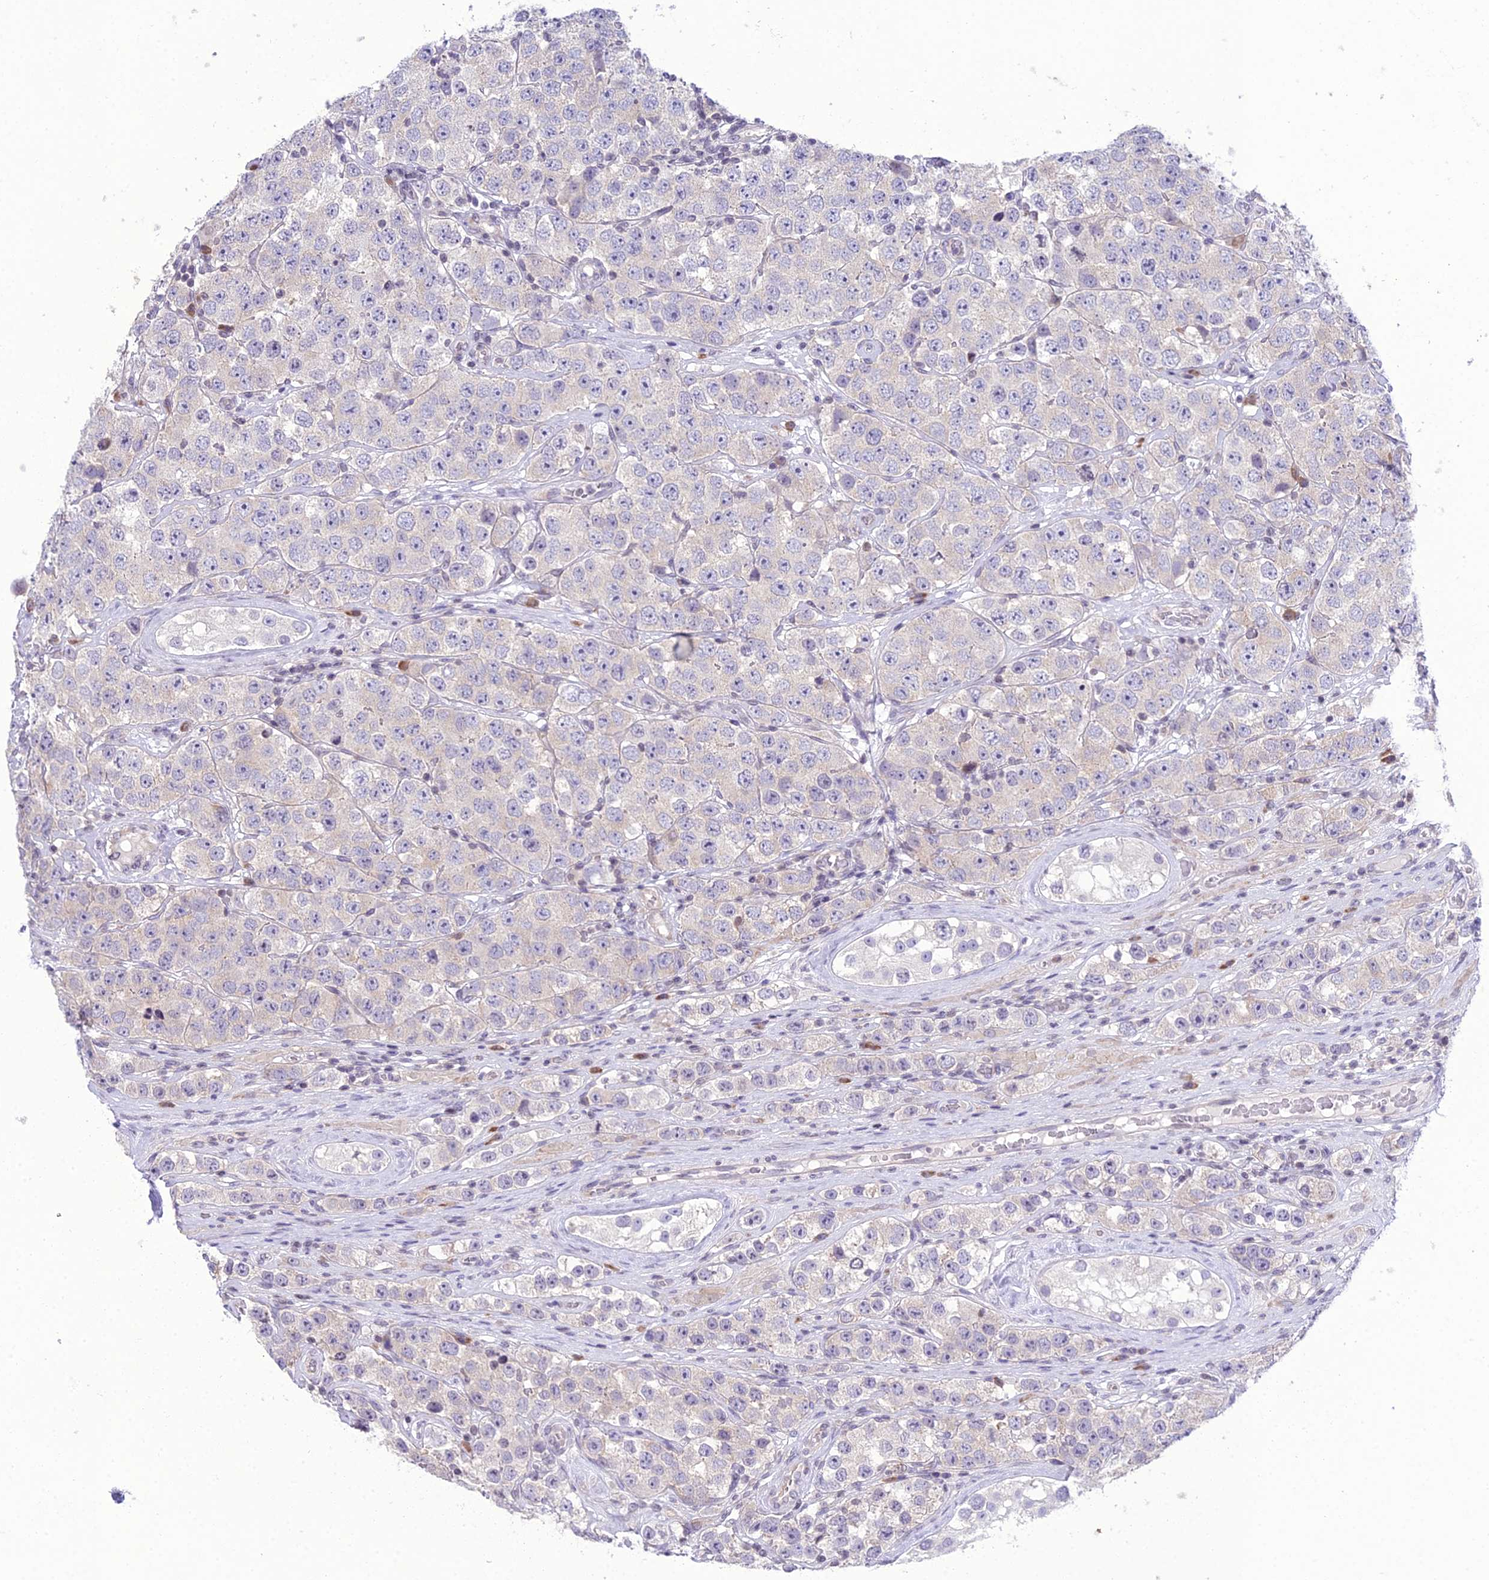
{"staining": {"intensity": "negative", "quantity": "none", "location": "none"}, "tissue": "testis cancer", "cell_type": "Tumor cells", "image_type": "cancer", "snomed": [{"axis": "morphology", "description": "Seminoma, NOS"}, {"axis": "topography", "description": "Testis"}], "caption": "Immunohistochemical staining of human testis seminoma exhibits no significant staining in tumor cells. The staining was performed using DAB (3,3'-diaminobenzidine) to visualize the protein expression in brown, while the nuclei were stained in blue with hematoxylin (Magnification: 20x).", "gene": "RPS26", "patient": {"sex": "male", "age": 28}}